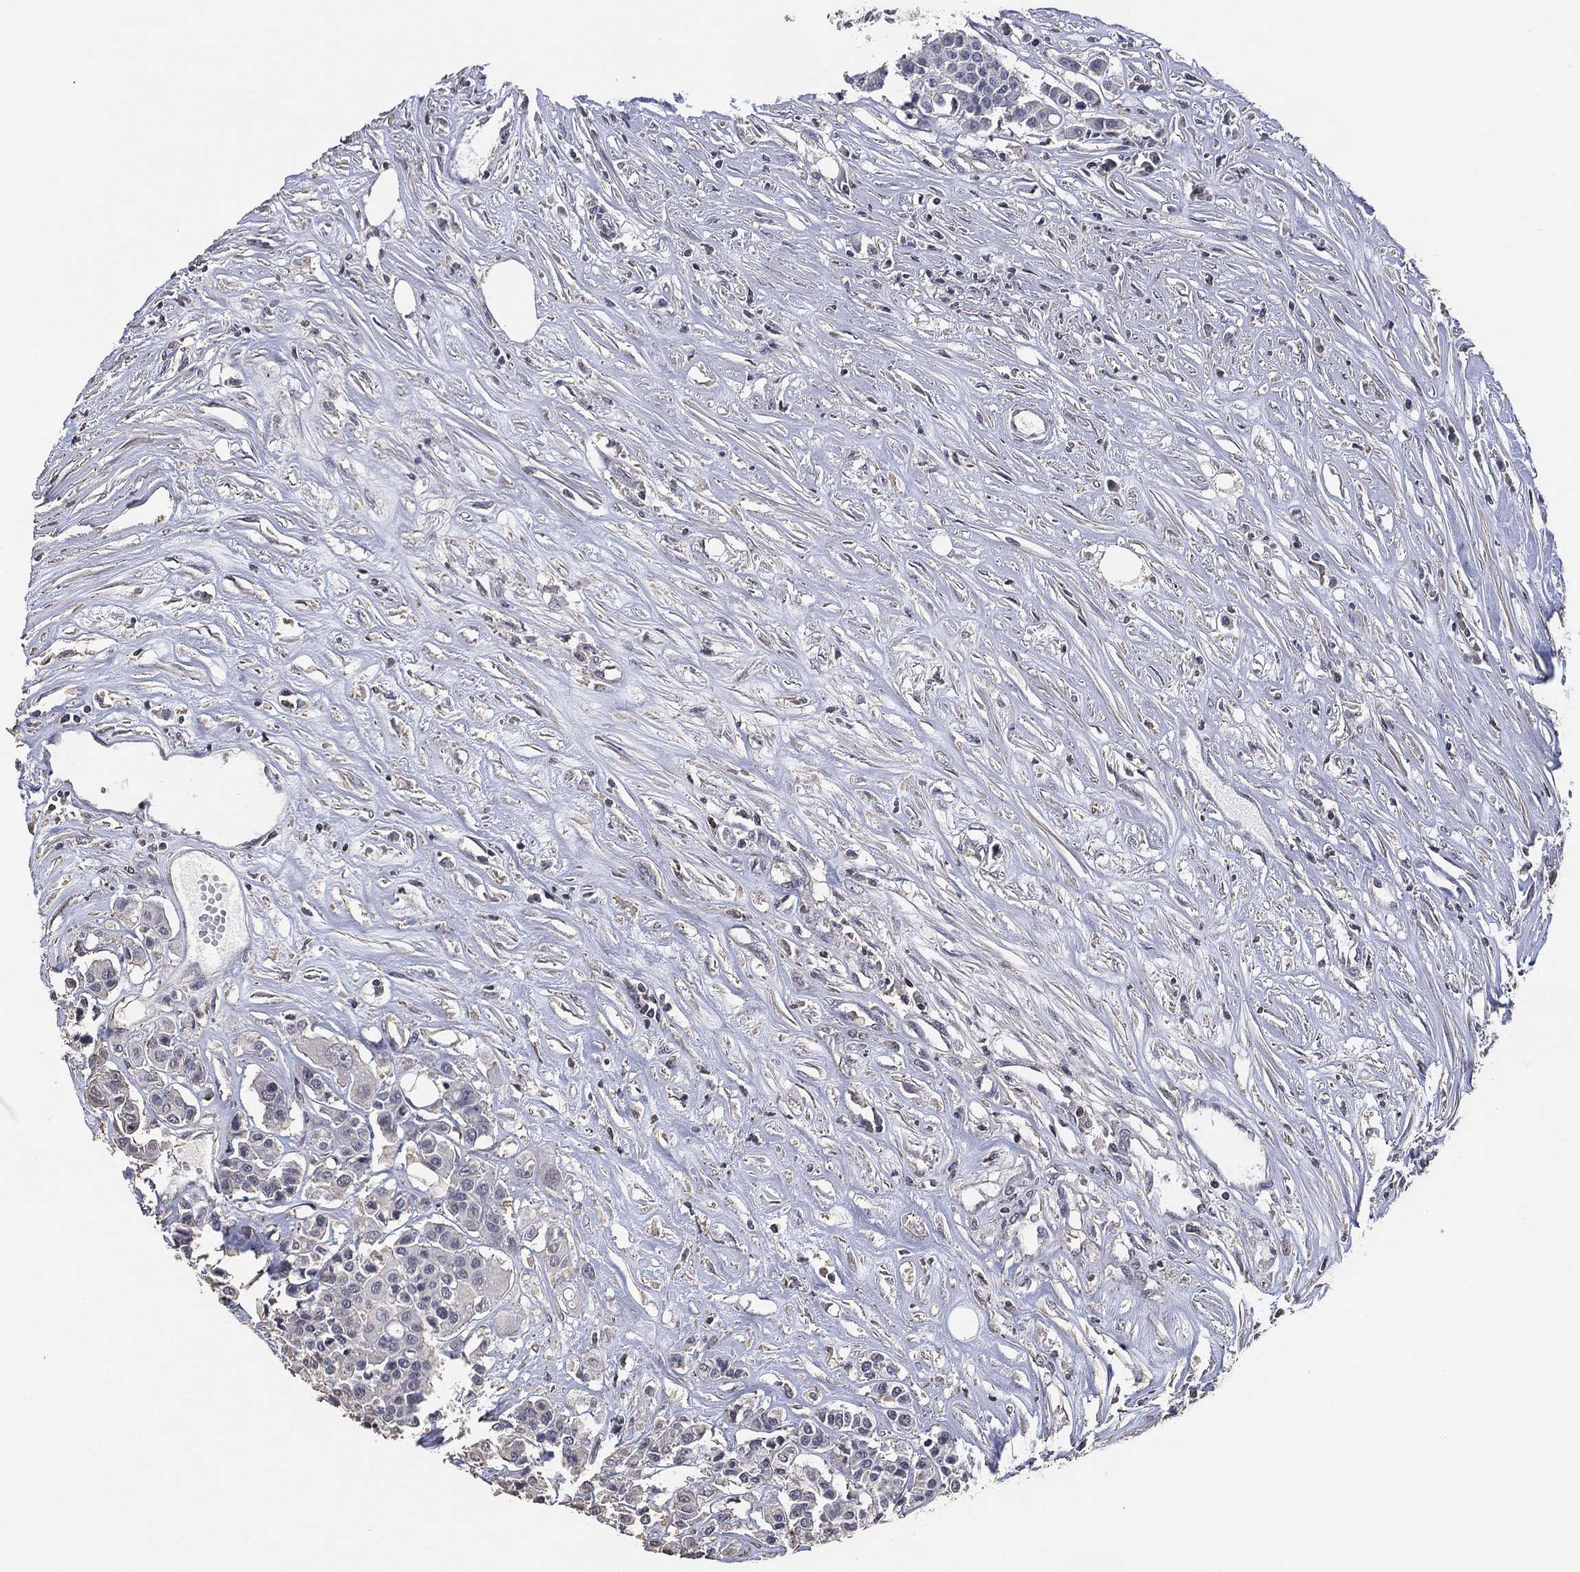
{"staining": {"intensity": "negative", "quantity": "none", "location": "none"}, "tissue": "carcinoid", "cell_type": "Tumor cells", "image_type": "cancer", "snomed": [{"axis": "morphology", "description": "Carcinoid, malignant, NOS"}, {"axis": "topography", "description": "Colon"}], "caption": "Human malignant carcinoid stained for a protein using immunohistochemistry shows no staining in tumor cells.", "gene": "ADPRHL1", "patient": {"sex": "male", "age": 81}}